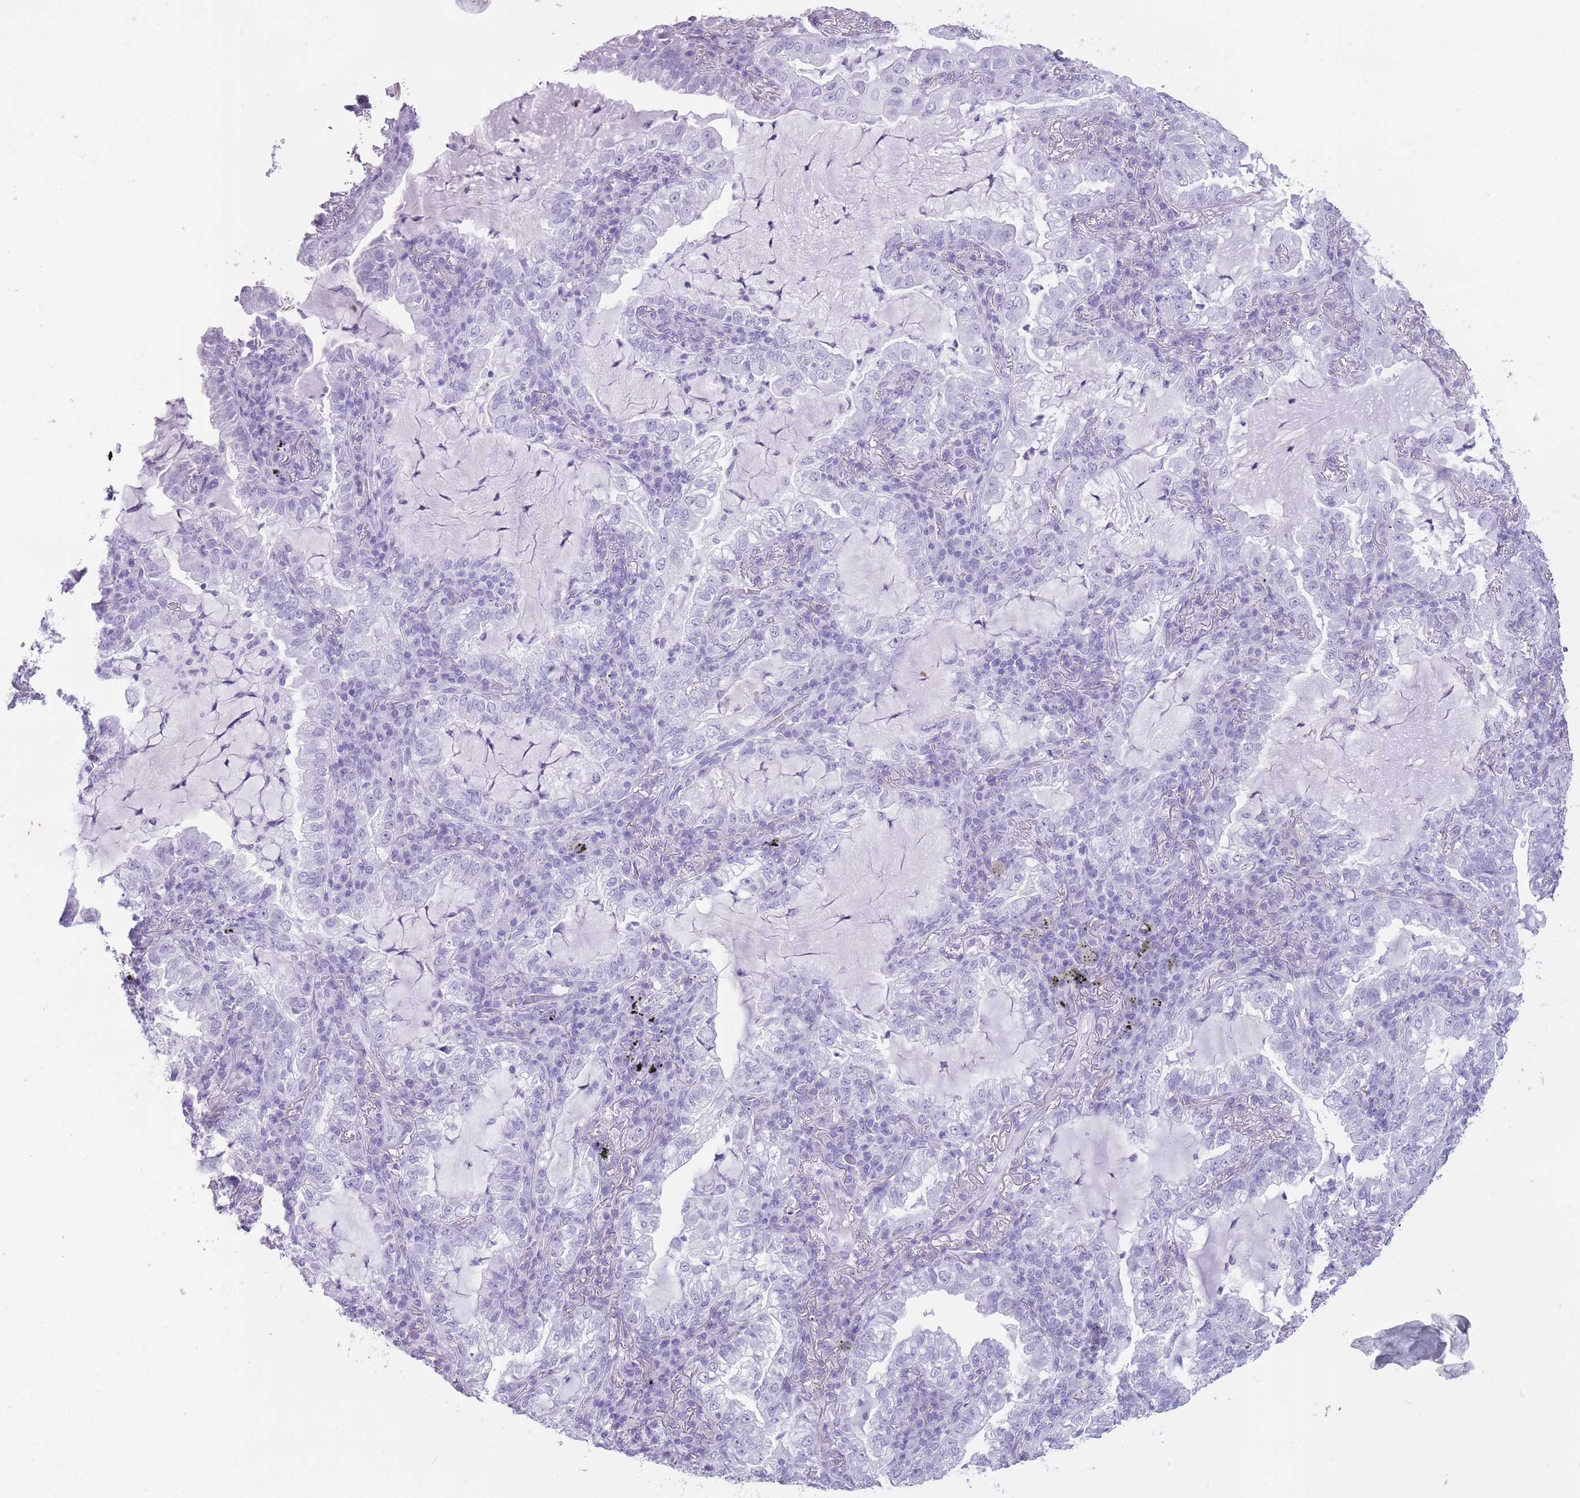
{"staining": {"intensity": "negative", "quantity": "none", "location": "none"}, "tissue": "lung cancer", "cell_type": "Tumor cells", "image_type": "cancer", "snomed": [{"axis": "morphology", "description": "Adenocarcinoma, NOS"}, {"axis": "topography", "description": "Lung"}], "caption": "IHC of adenocarcinoma (lung) shows no expression in tumor cells.", "gene": "OR4F21", "patient": {"sex": "female", "age": 73}}